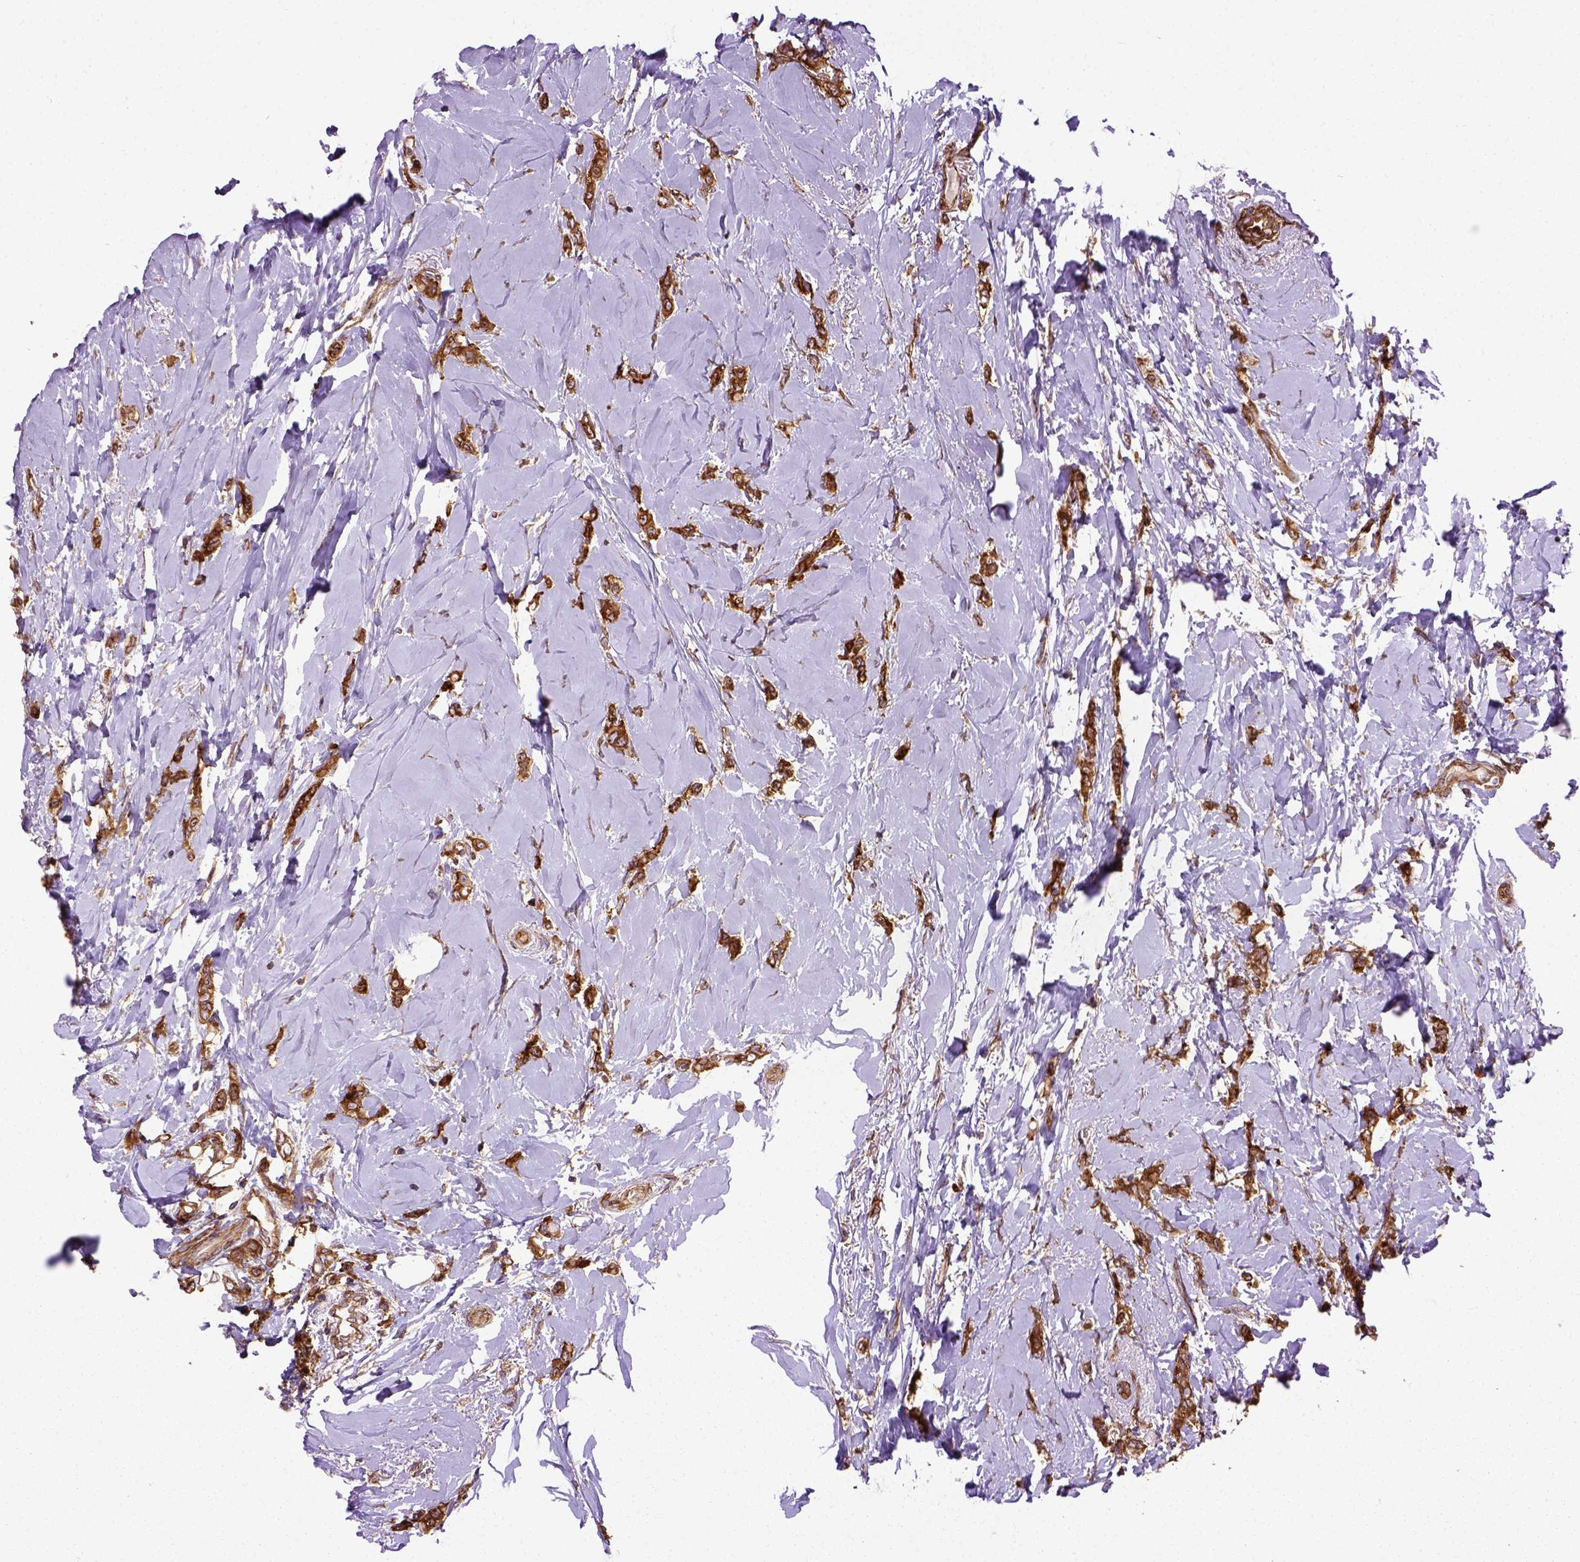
{"staining": {"intensity": "strong", "quantity": ">75%", "location": "cytoplasmic/membranous"}, "tissue": "breast cancer", "cell_type": "Tumor cells", "image_type": "cancer", "snomed": [{"axis": "morphology", "description": "Lobular carcinoma"}, {"axis": "topography", "description": "Breast"}], "caption": "Lobular carcinoma (breast) stained with immunohistochemistry (IHC) displays strong cytoplasmic/membranous positivity in about >75% of tumor cells.", "gene": "CAPRIN1", "patient": {"sex": "female", "age": 66}}